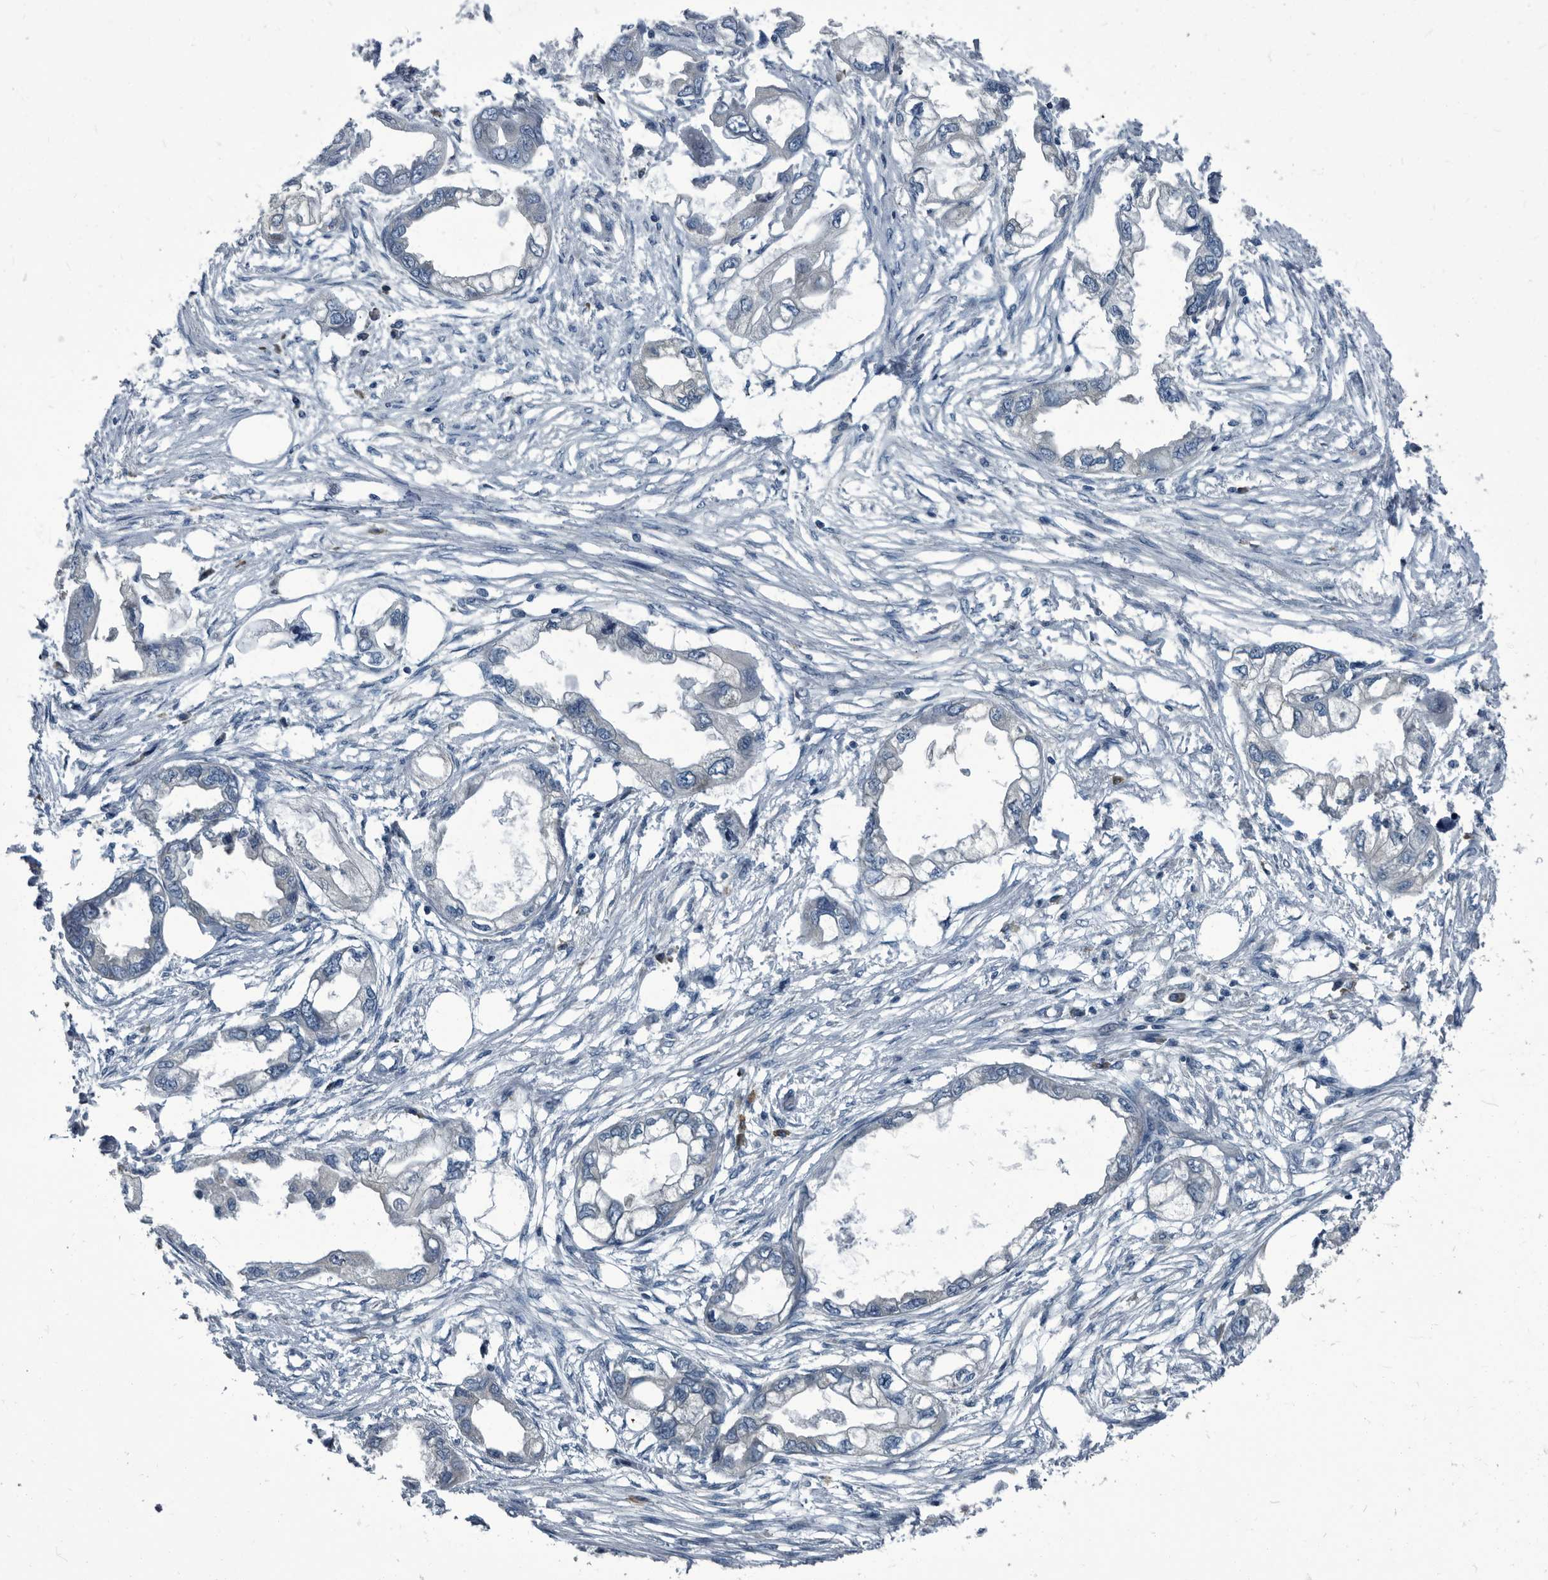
{"staining": {"intensity": "negative", "quantity": "none", "location": "none"}, "tissue": "endometrial cancer", "cell_type": "Tumor cells", "image_type": "cancer", "snomed": [{"axis": "morphology", "description": "Adenocarcinoma, NOS"}, {"axis": "morphology", "description": "Adenocarcinoma, metastatic, NOS"}, {"axis": "topography", "description": "Adipose tissue"}, {"axis": "topography", "description": "Endometrium"}], "caption": "IHC micrograph of human adenocarcinoma (endometrial) stained for a protein (brown), which exhibits no positivity in tumor cells. The staining was performed using DAB (3,3'-diaminobenzidine) to visualize the protein expression in brown, while the nuclei were stained in blue with hematoxylin (Magnification: 20x).", "gene": "CDV3", "patient": {"sex": "female", "age": 67}}